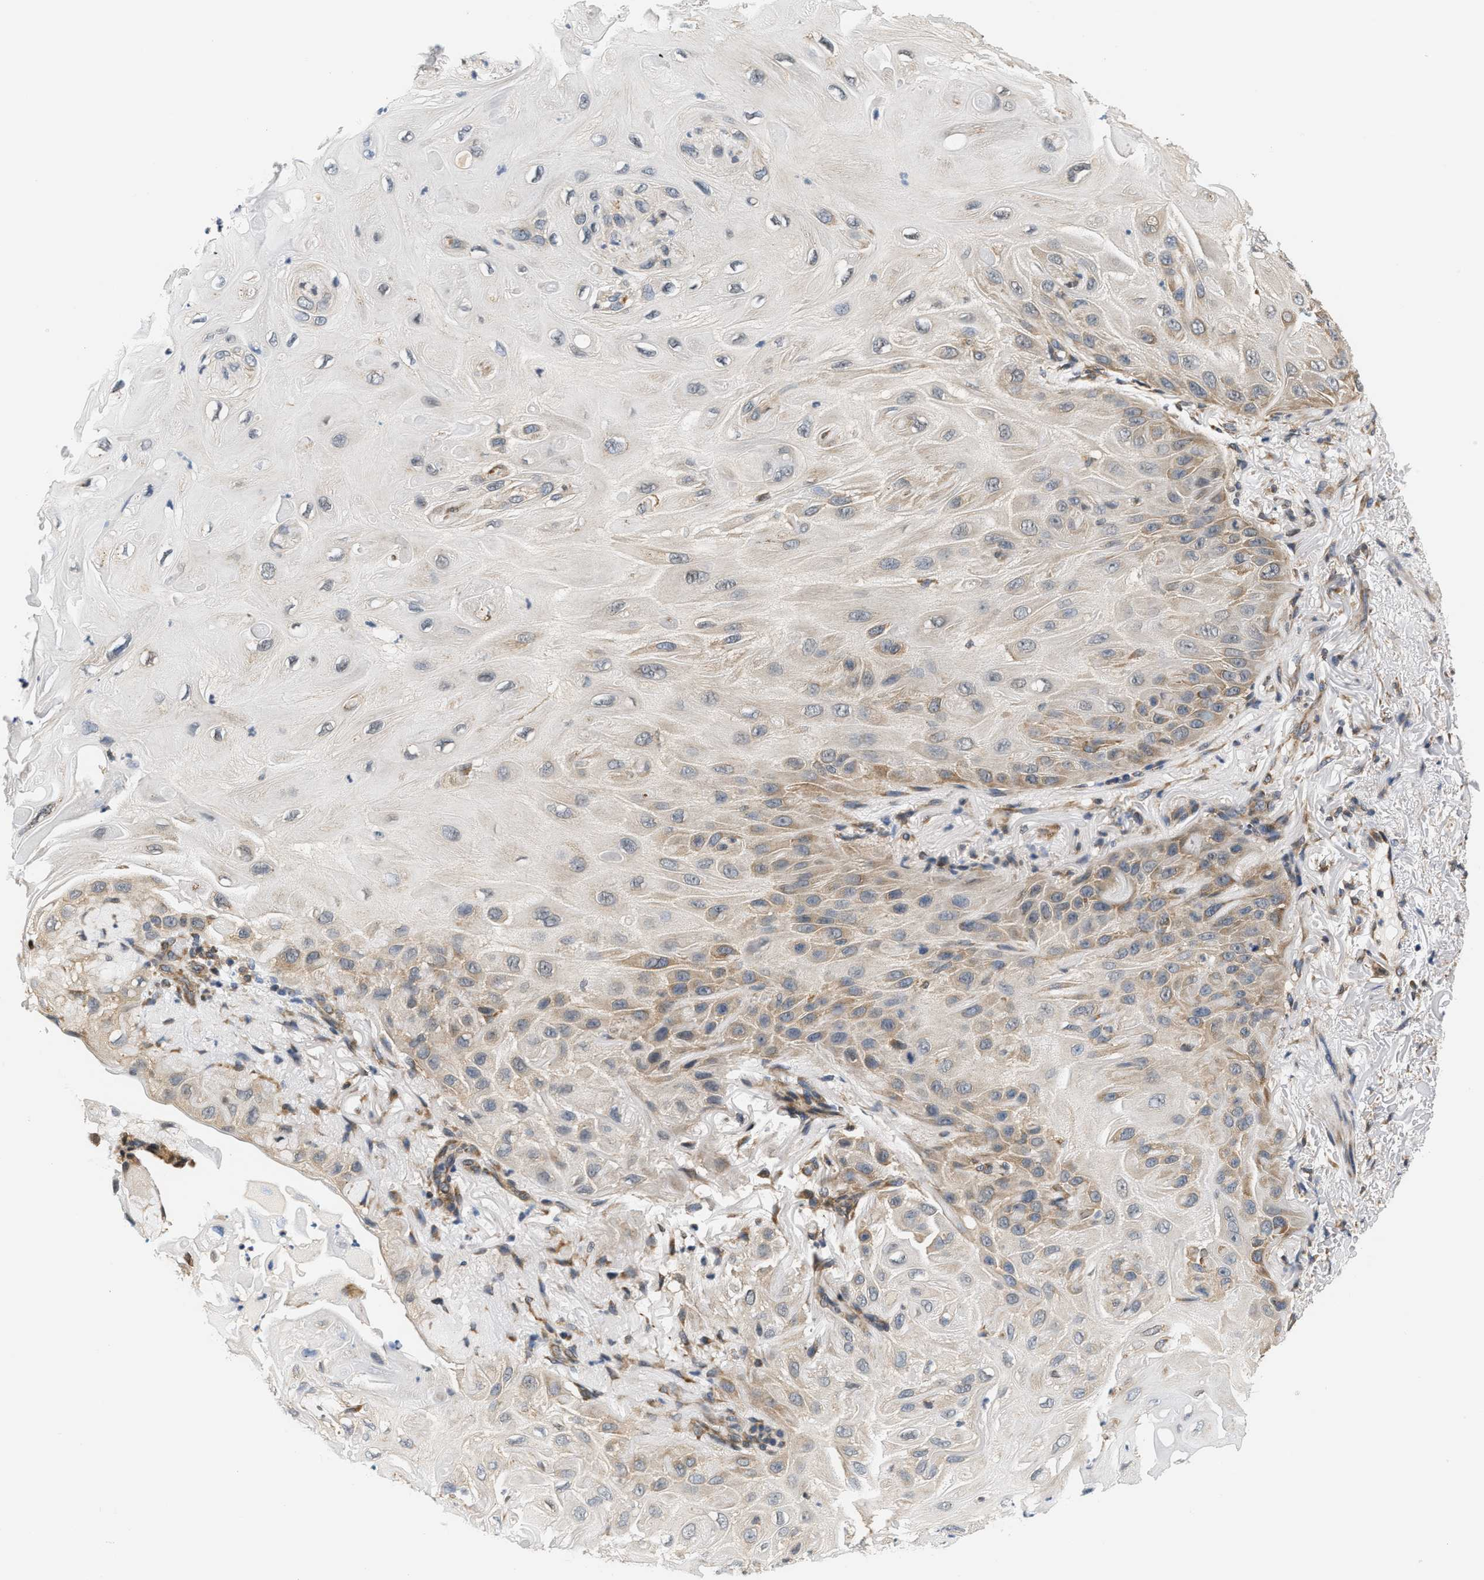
{"staining": {"intensity": "moderate", "quantity": "25%-75%", "location": "cytoplasmic/membranous"}, "tissue": "skin cancer", "cell_type": "Tumor cells", "image_type": "cancer", "snomed": [{"axis": "morphology", "description": "Squamous cell carcinoma, NOS"}, {"axis": "topography", "description": "Skin"}], "caption": "DAB (3,3'-diaminobenzidine) immunohistochemical staining of human skin cancer (squamous cell carcinoma) shows moderate cytoplasmic/membranous protein staining in about 25%-75% of tumor cells.", "gene": "GIGYF1", "patient": {"sex": "female", "age": 77}}